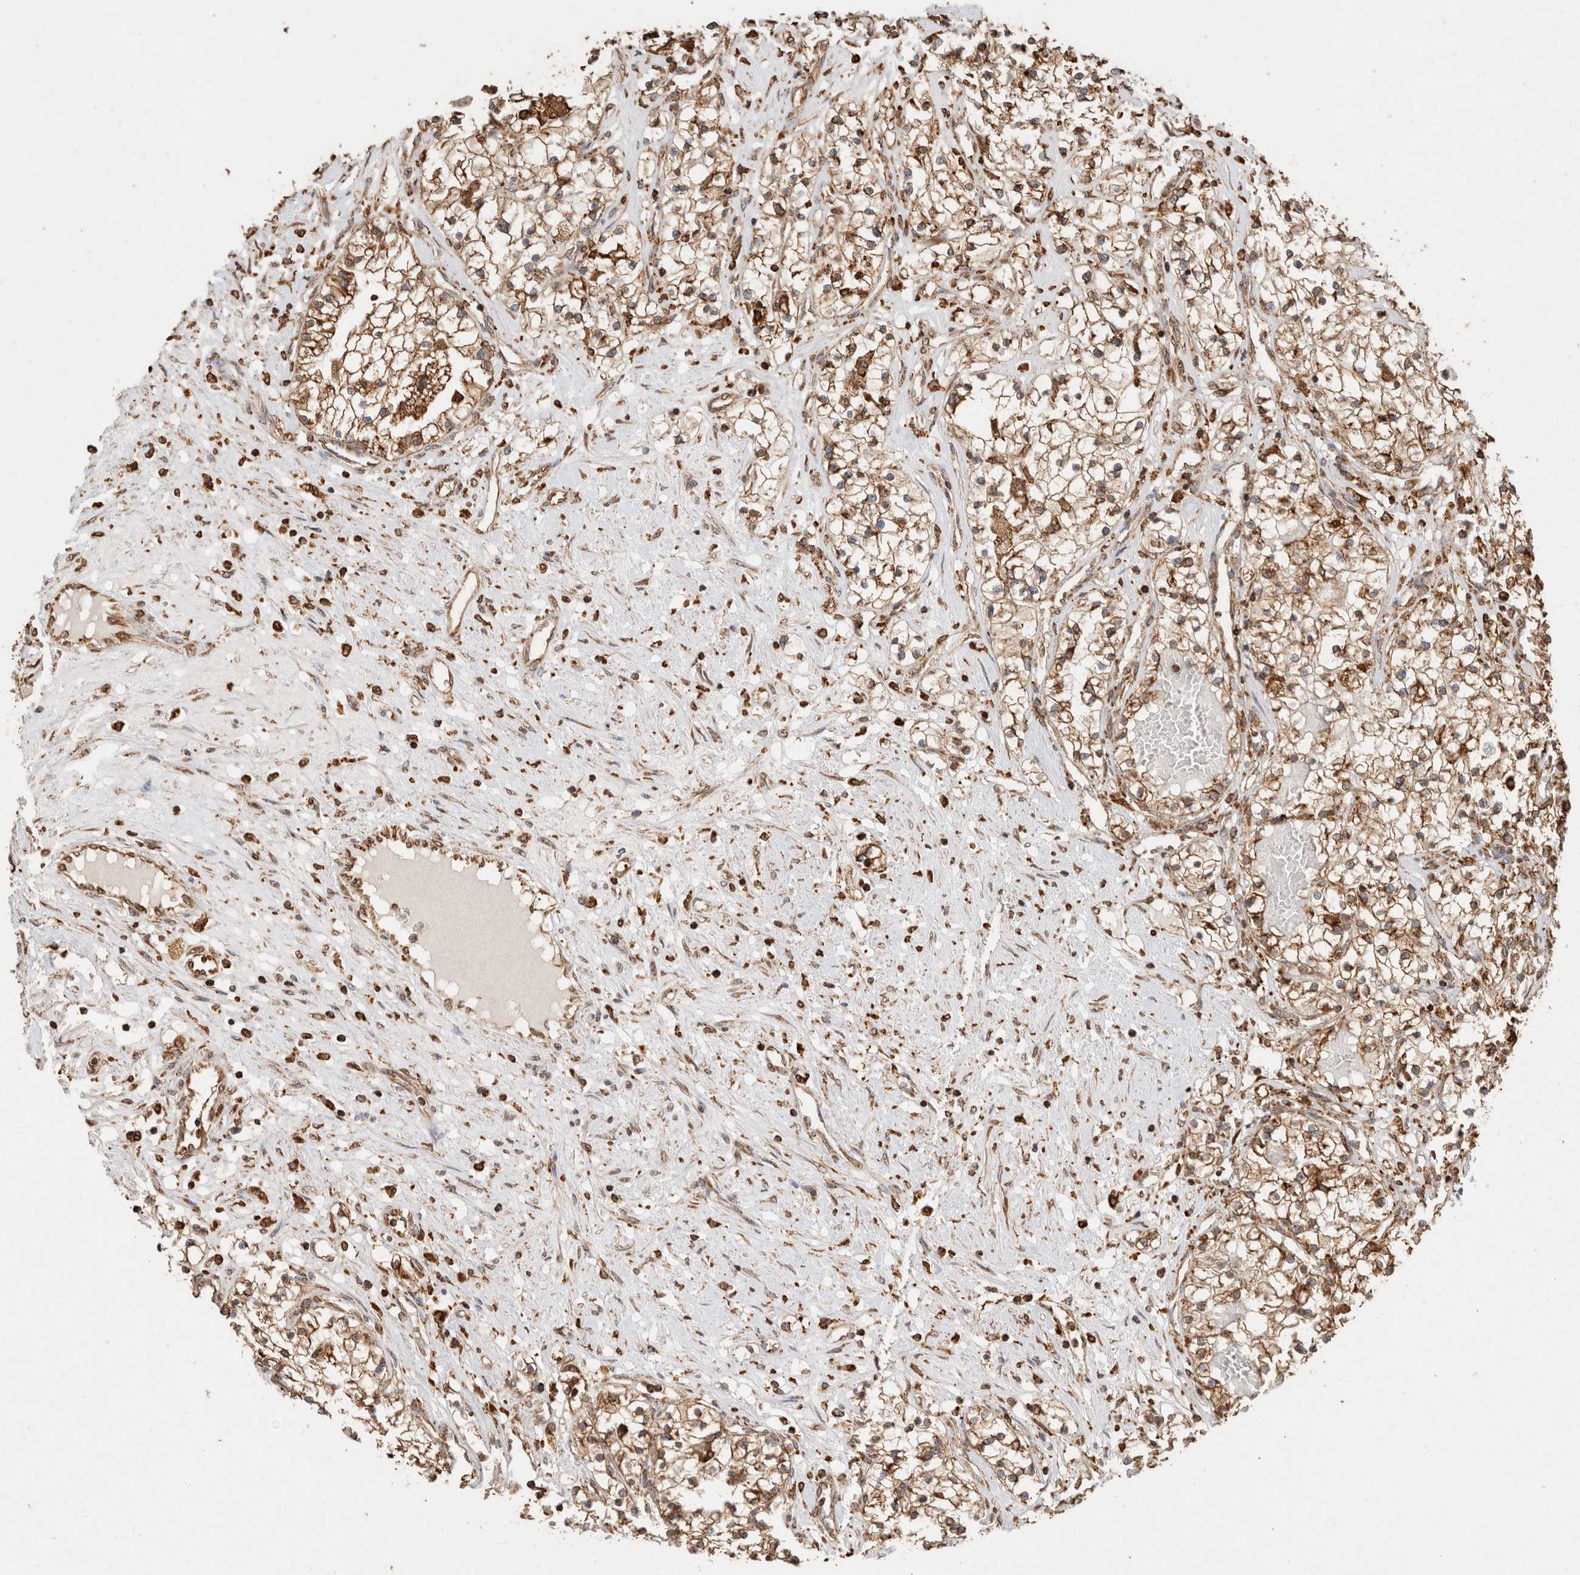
{"staining": {"intensity": "moderate", "quantity": ">75%", "location": "cytoplasmic/membranous"}, "tissue": "renal cancer", "cell_type": "Tumor cells", "image_type": "cancer", "snomed": [{"axis": "morphology", "description": "Adenocarcinoma, NOS"}, {"axis": "topography", "description": "Kidney"}], "caption": "The micrograph exhibits a brown stain indicating the presence of a protein in the cytoplasmic/membranous of tumor cells in renal cancer. The protein is stained brown, and the nuclei are stained in blue (DAB (3,3'-diaminobenzidine) IHC with brightfield microscopy, high magnification).", "gene": "ERAP1", "patient": {"sex": "male", "age": 68}}